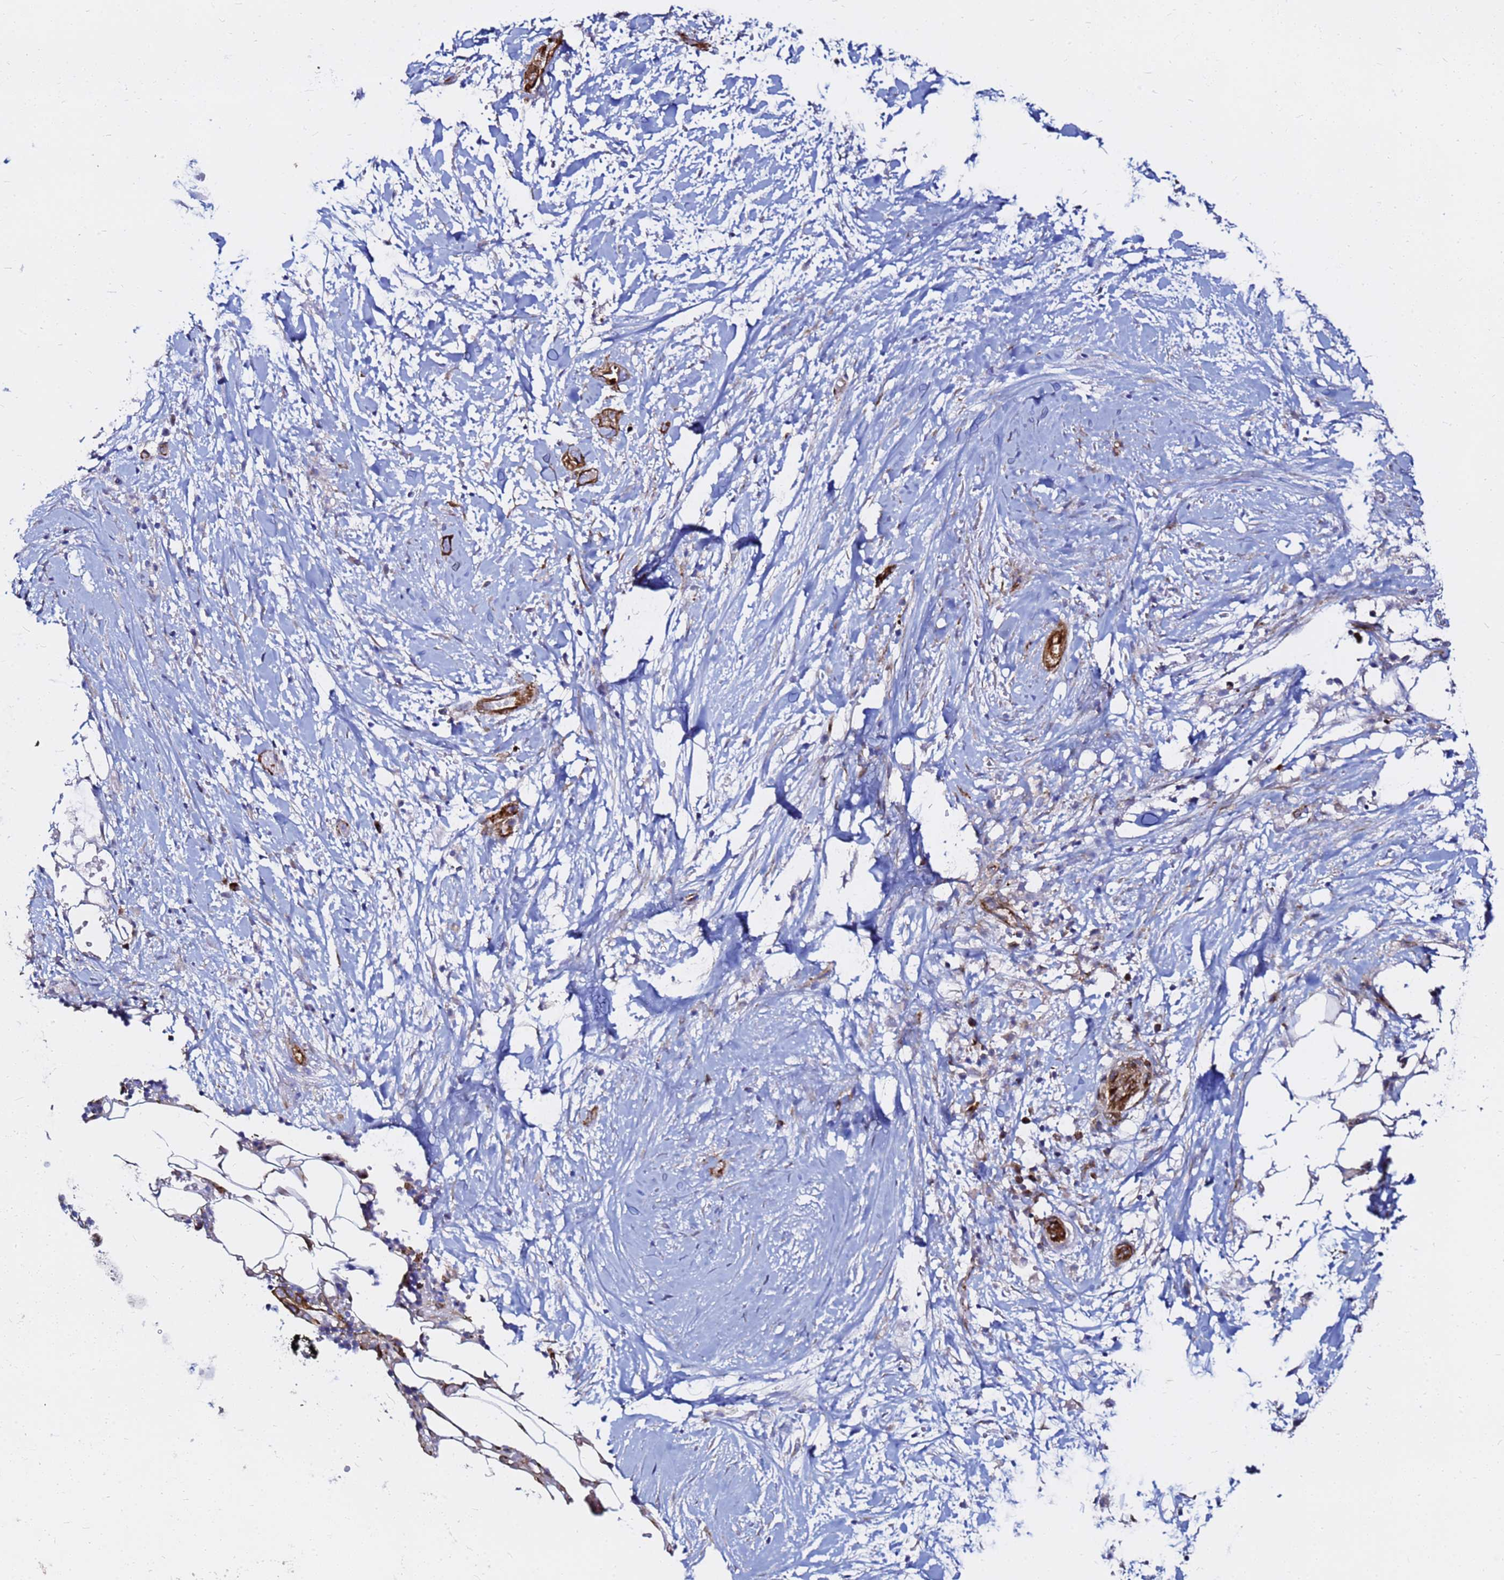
{"staining": {"intensity": "strong", "quantity": ">75%", "location": "cytoplasmic/membranous"}, "tissue": "pancreatic cancer", "cell_type": "Tumor cells", "image_type": "cancer", "snomed": [{"axis": "morphology", "description": "Adenocarcinoma, NOS"}, {"axis": "topography", "description": "Pancreas"}], "caption": "DAB (3,3'-diaminobenzidine) immunohistochemical staining of human adenocarcinoma (pancreatic) exhibits strong cytoplasmic/membranous protein positivity in about >75% of tumor cells.", "gene": "TUBA8", "patient": {"sex": "male", "age": 44}}